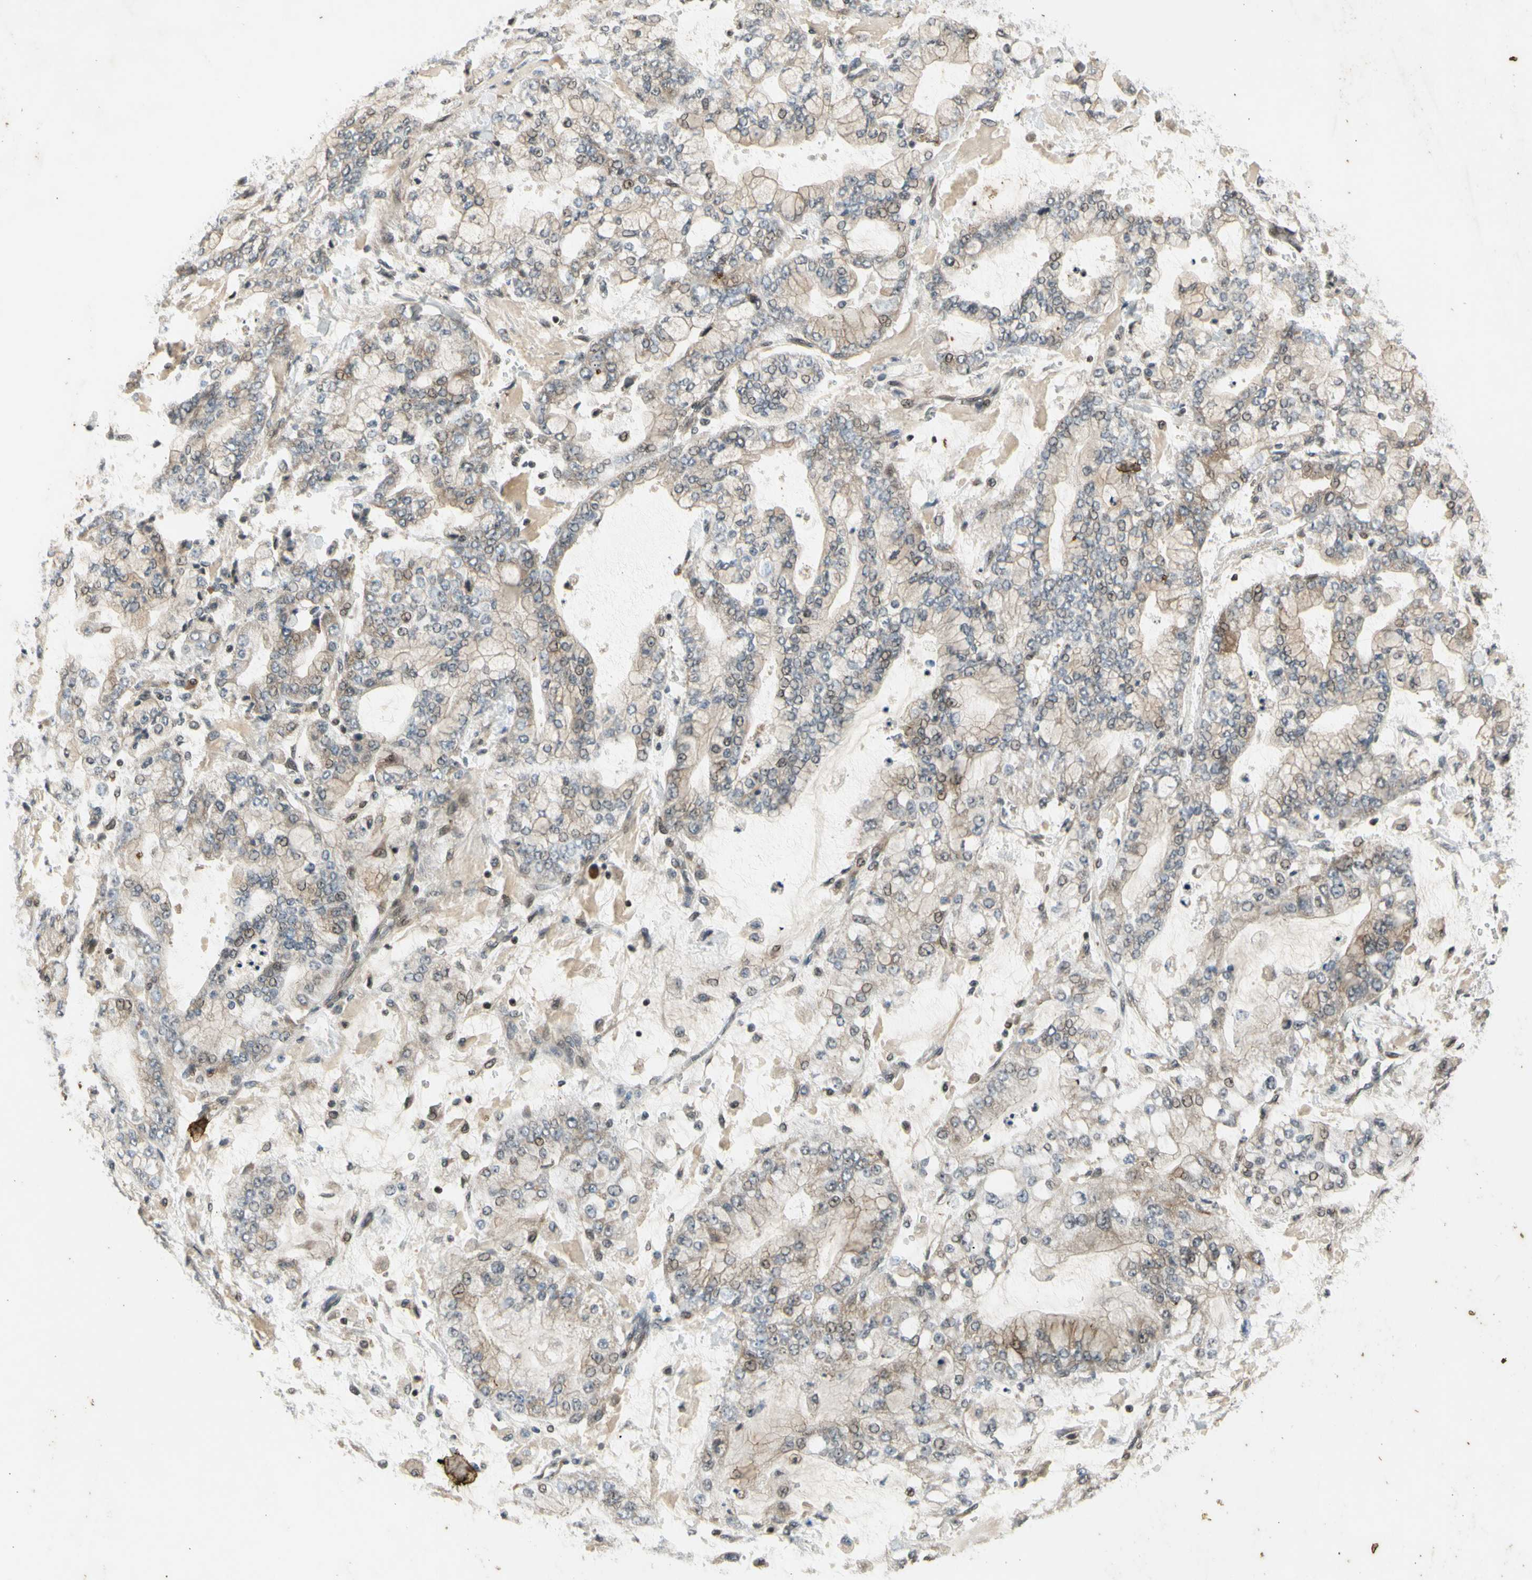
{"staining": {"intensity": "weak", "quantity": "25%-75%", "location": "cytoplasmic/membranous,nuclear"}, "tissue": "stomach cancer", "cell_type": "Tumor cells", "image_type": "cancer", "snomed": [{"axis": "morphology", "description": "Adenocarcinoma, NOS"}, {"axis": "topography", "description": "Stomach"}], "caption": "This is a micrograph of immunohistochemistry staining of stomach cancer (adenocarcinoma), which shows weak positivity in the cytoplasmic/membranous and nuclear of tumor cells.", "gene": "EFNB2", "patient": {"sex": "male", "age": 76}}